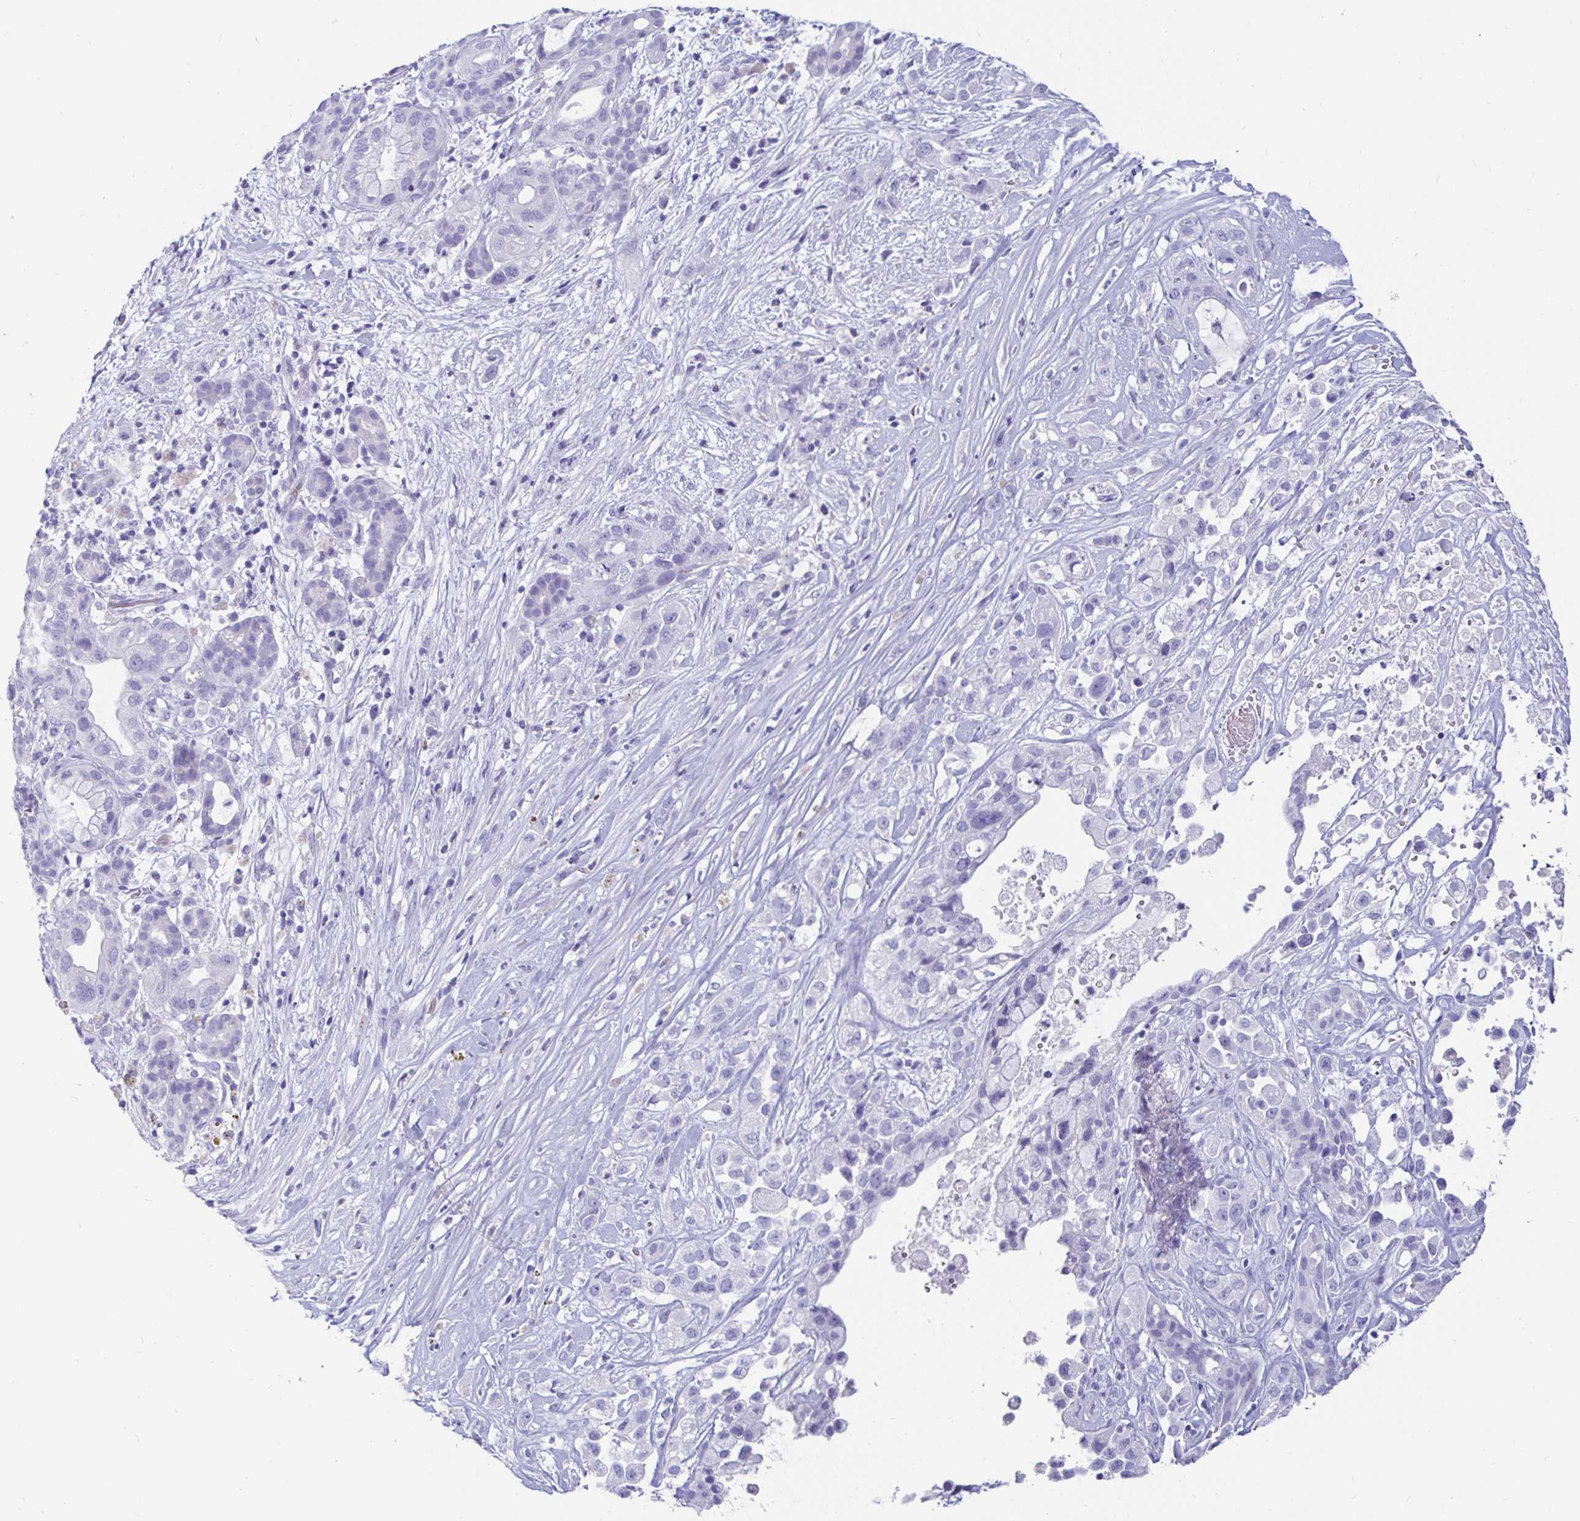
{"staining": {"intensity": "negative", "quantity": "none", "location": "none"}, "tissue": "pancreatic cancer", "cell_type": "Tumor cells", "image_type": "cancer", "snomed": [{"axis": "morphology", "description": "Adenocarcinoma, NOS"}, {"axis": "topography", "description": "Pancreas"}], "caption": "High power microscopy image of an immunohistochemistry image of pancreatic adenocarcinoma, revealing no significant staining in tumor cells. (Stains: DAB (3,3'-diaminobenzidine) immunohistochemistry (IHC) with hematoxylin counter stain, Microscopy: brightfield microscopy at high magnification).", "gene": "ZPBP2", "patient": {"sex": "male", "age": 44}}